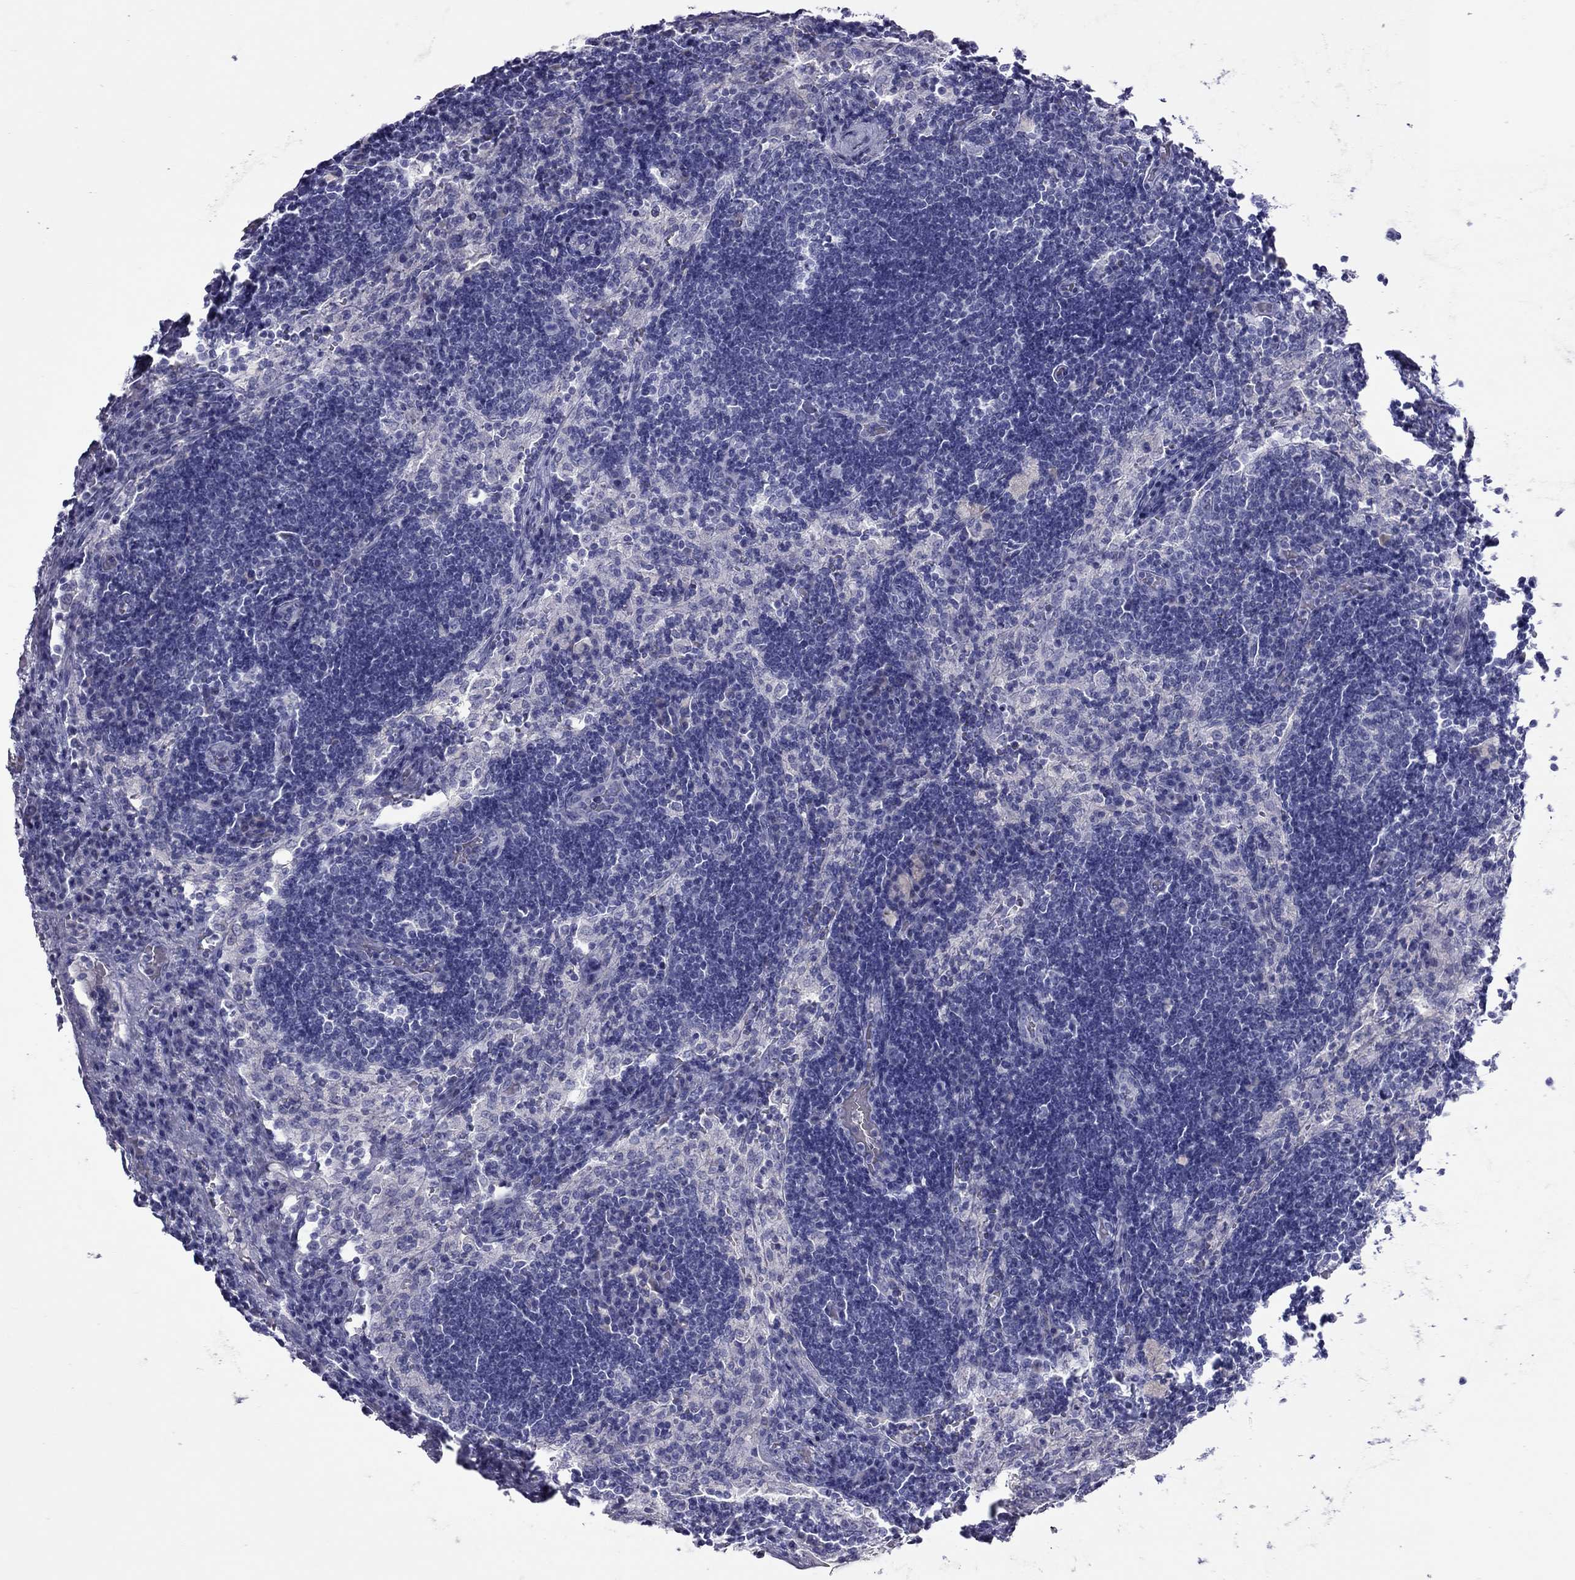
{"staining": {"intensity": "negative", "quantity": "none", "location": "none"}, "tissue": "lymph node", "cell_type": "Germinal center cells", "image_type": "normal", "snomed": [{"axis": "morphology", "description": "Normal tissue, NOS"}, {"axis": "topography", "description": "Lymph node"}], "caption": "Immunohistochemistry (IHC) of normal lymph node reveals no staining in germinal center cells.", "gene": "STAG3", "patient": {"sex": "male", "age": 63}}